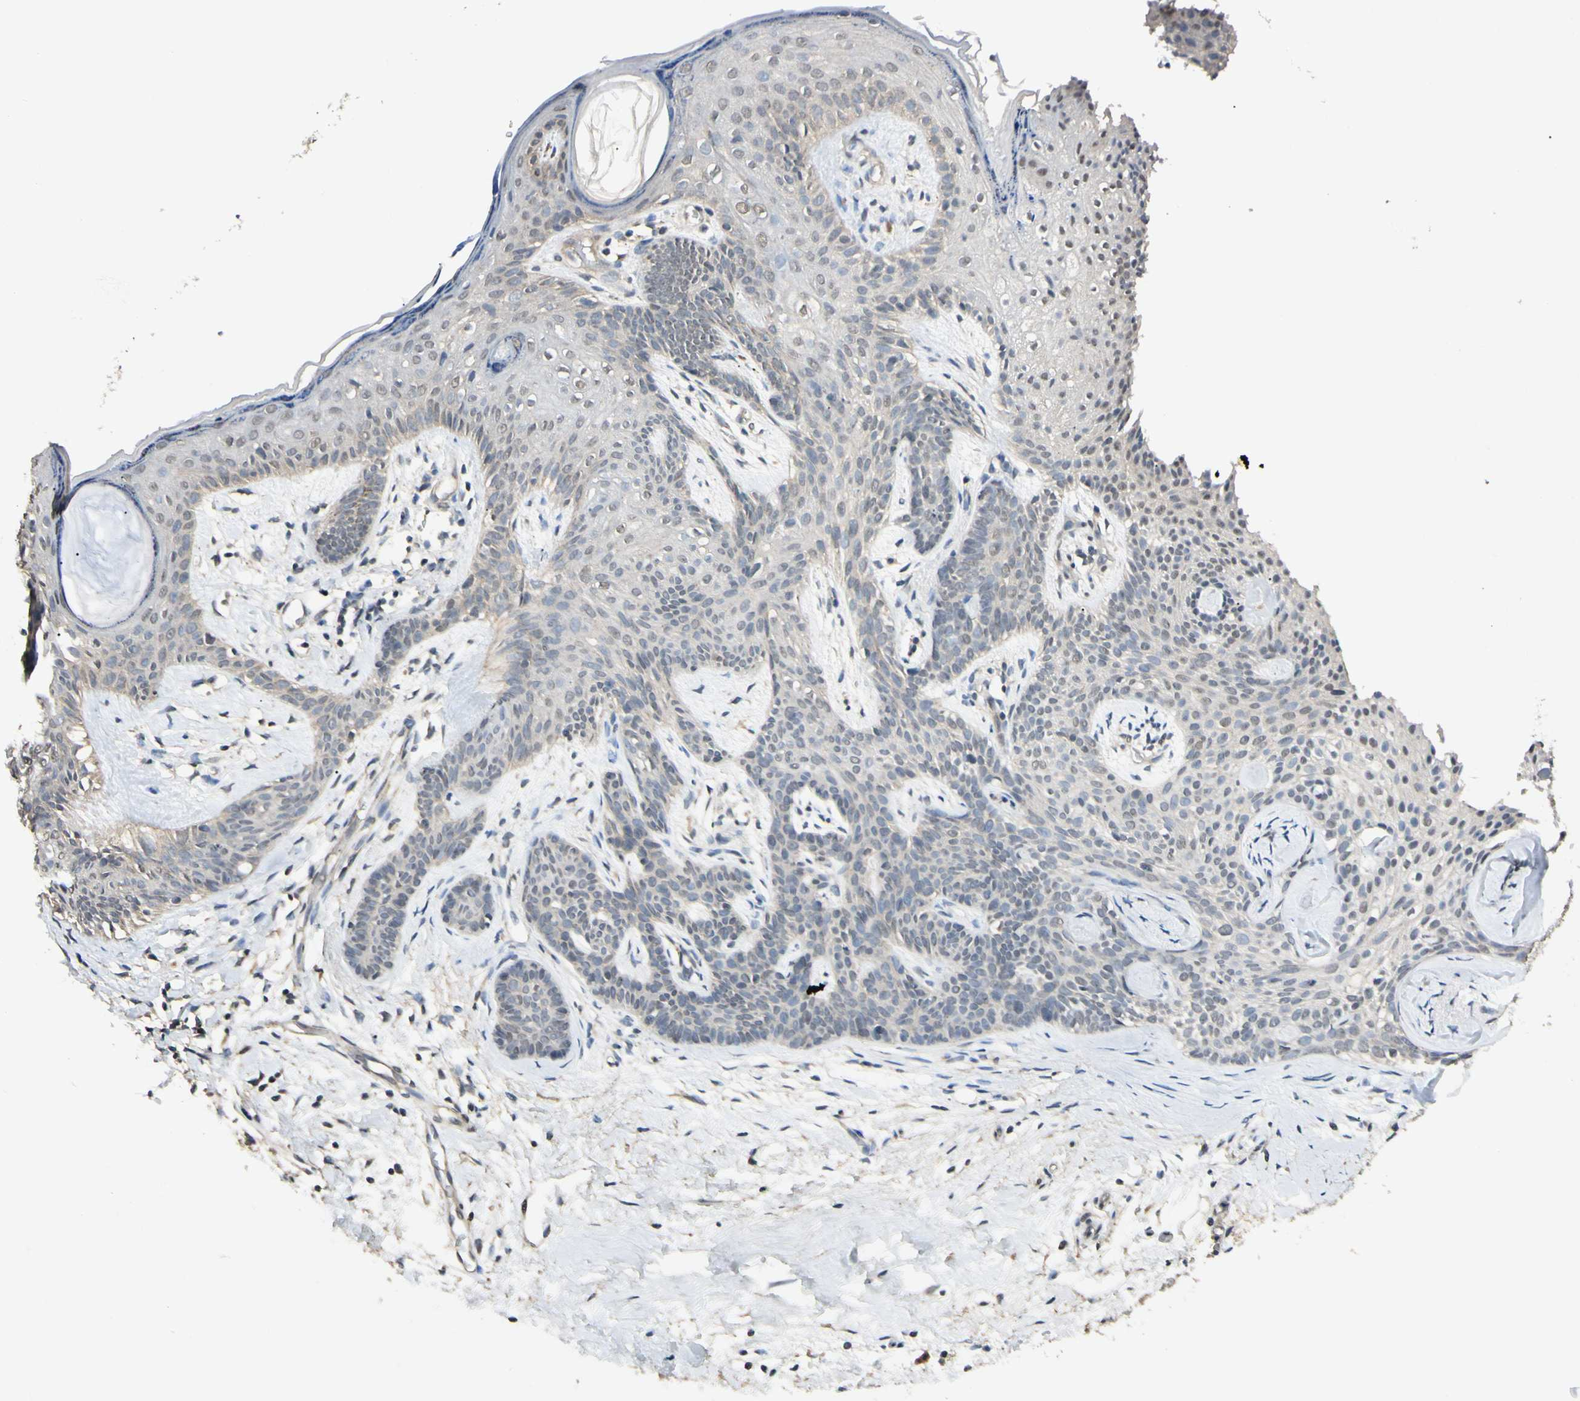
{"staining": {"intensity": "weak", "quantity": "25%-75%", "location": "cytoplasmic/membranous"}, "tissue": "skin cancer", "cell_type": "Tumor cells", "image_type": "cancer", "snomed": [{"axis": "morphology", "description": "Developmental malformation"}, {"axis": "morphology", "description": "Basal cell carcinoma"}, {"axis": "topography", "description": "Skin"}], "caption": "A micrograph of human skin cancer (basal cell carcinoma) stained for a protein reveals weak cytoplasmic/membranous brown staining in tumor cells. (DAB (3,3'-diaminobenzidine) IHC with brightfield microscopy, high magnification).", "gene": "SGCA", "patient": {"sex": "female", "age": 62}}